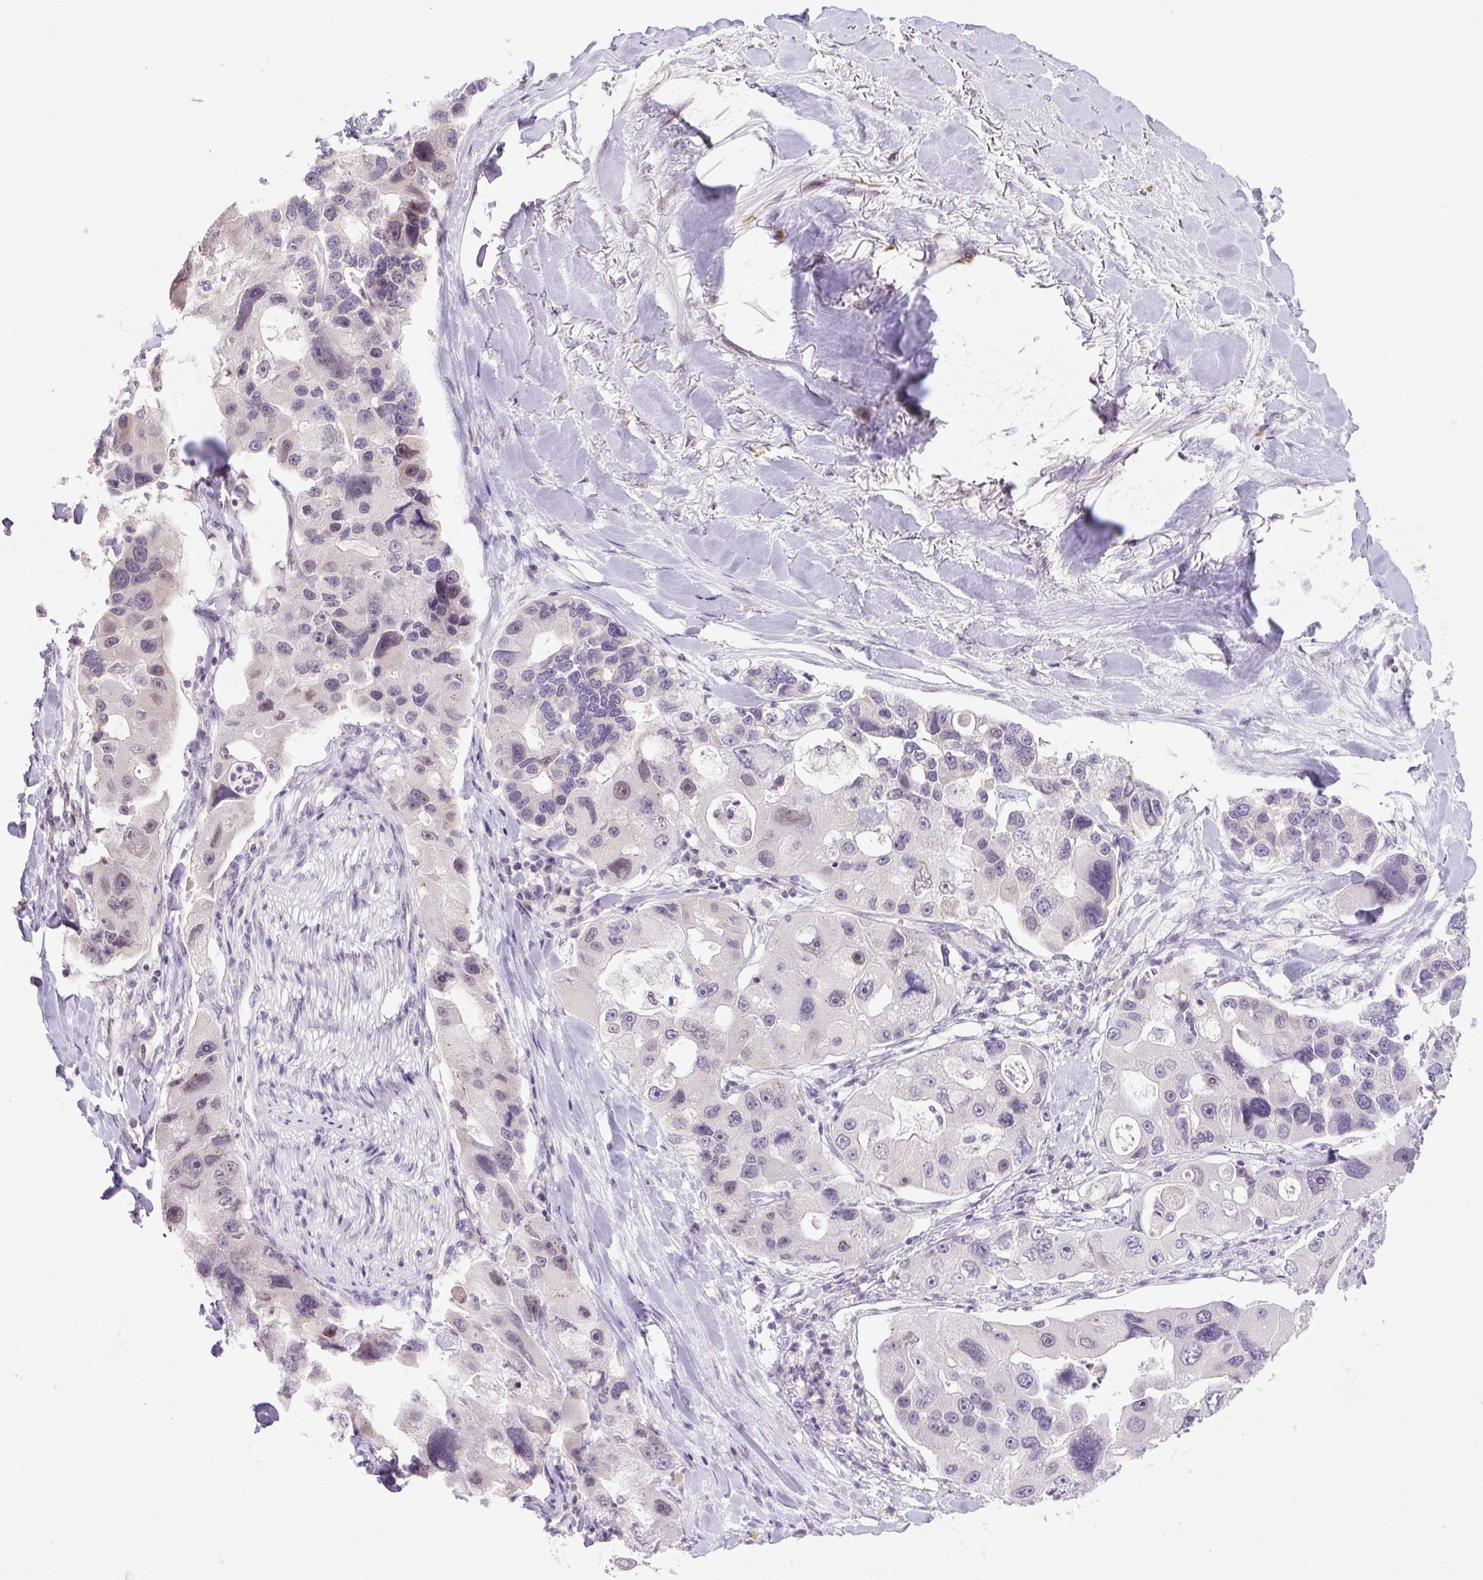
{"staining": {"intensity": "weak", "quantity": "<25%", "location": "nuclear"}, "tissue": "lung cancer", "cell_type": "Tumor cells", "image_type": "cancer", "snomed": [{"axis": "morphology", "description": "Adenocarcinoma, NOS"}, {"axis": "topography", "description": "Lung"}], "caption": "This is an IHC micrograph of human lung cancer. There is no expression in tumor cells.", "gene": "KPNA1", "patient": {"sex": "female", "age": 54}}